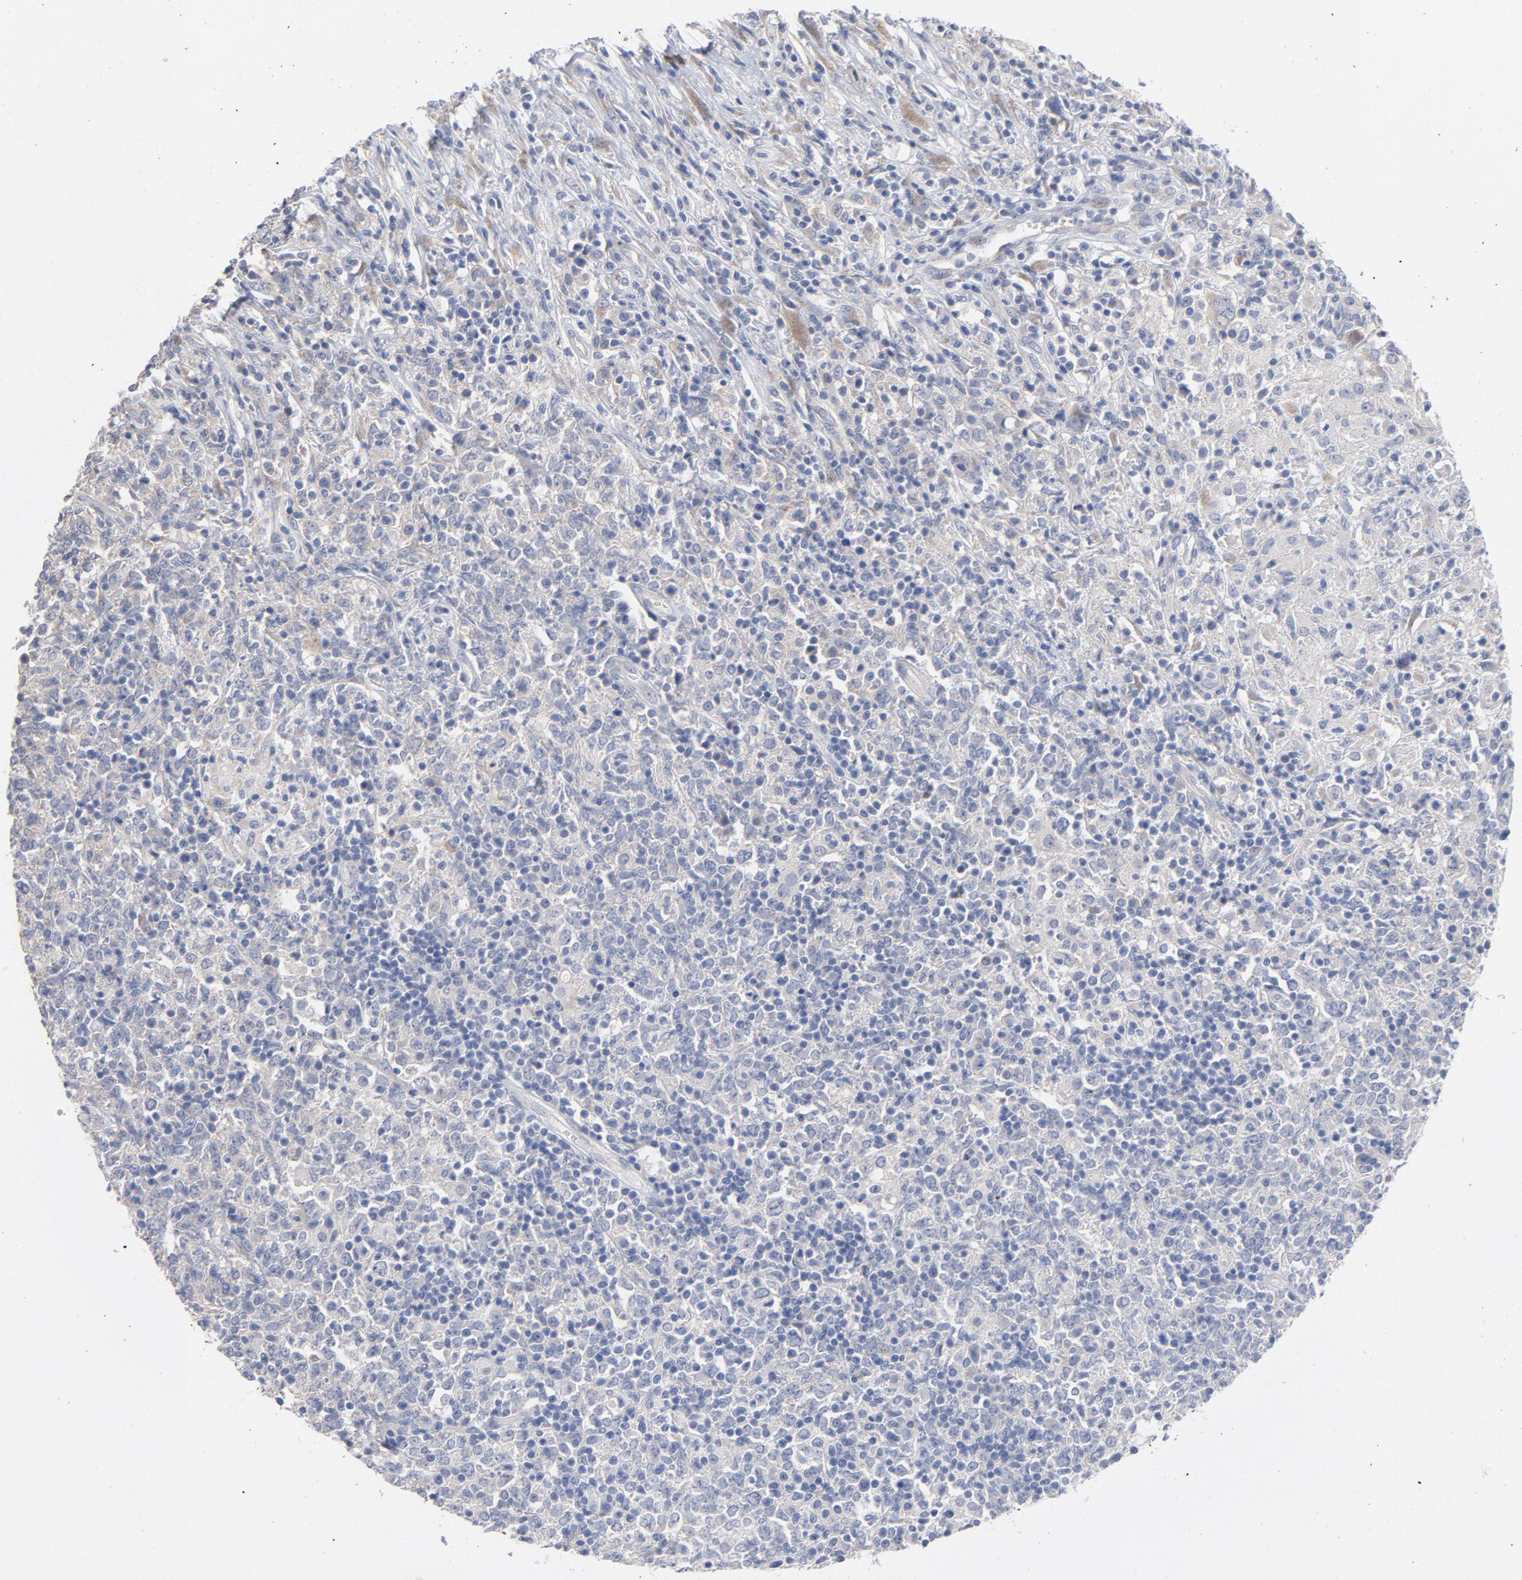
{"staining": {"intensity": "weak", "quantity": "<25%", "location": "cytoplasmic/membranous"}, "tissue": "lymphoma", "cell_type": "Tumor cells", "image_type": "cancer", "snomed": [{"axis": "morphology", "description": "Malignant lymphoma, non-Hodgkin's type, High grade"}, {"axis": "topography", "description": "Lymph node"}], "caption": "The immunohistochemistry (IHC) micrograph has no significant staining in tumor cells of lymphoma tissue.", "gene": "CPE", "patient": {"sex": "female", "age": 84}}